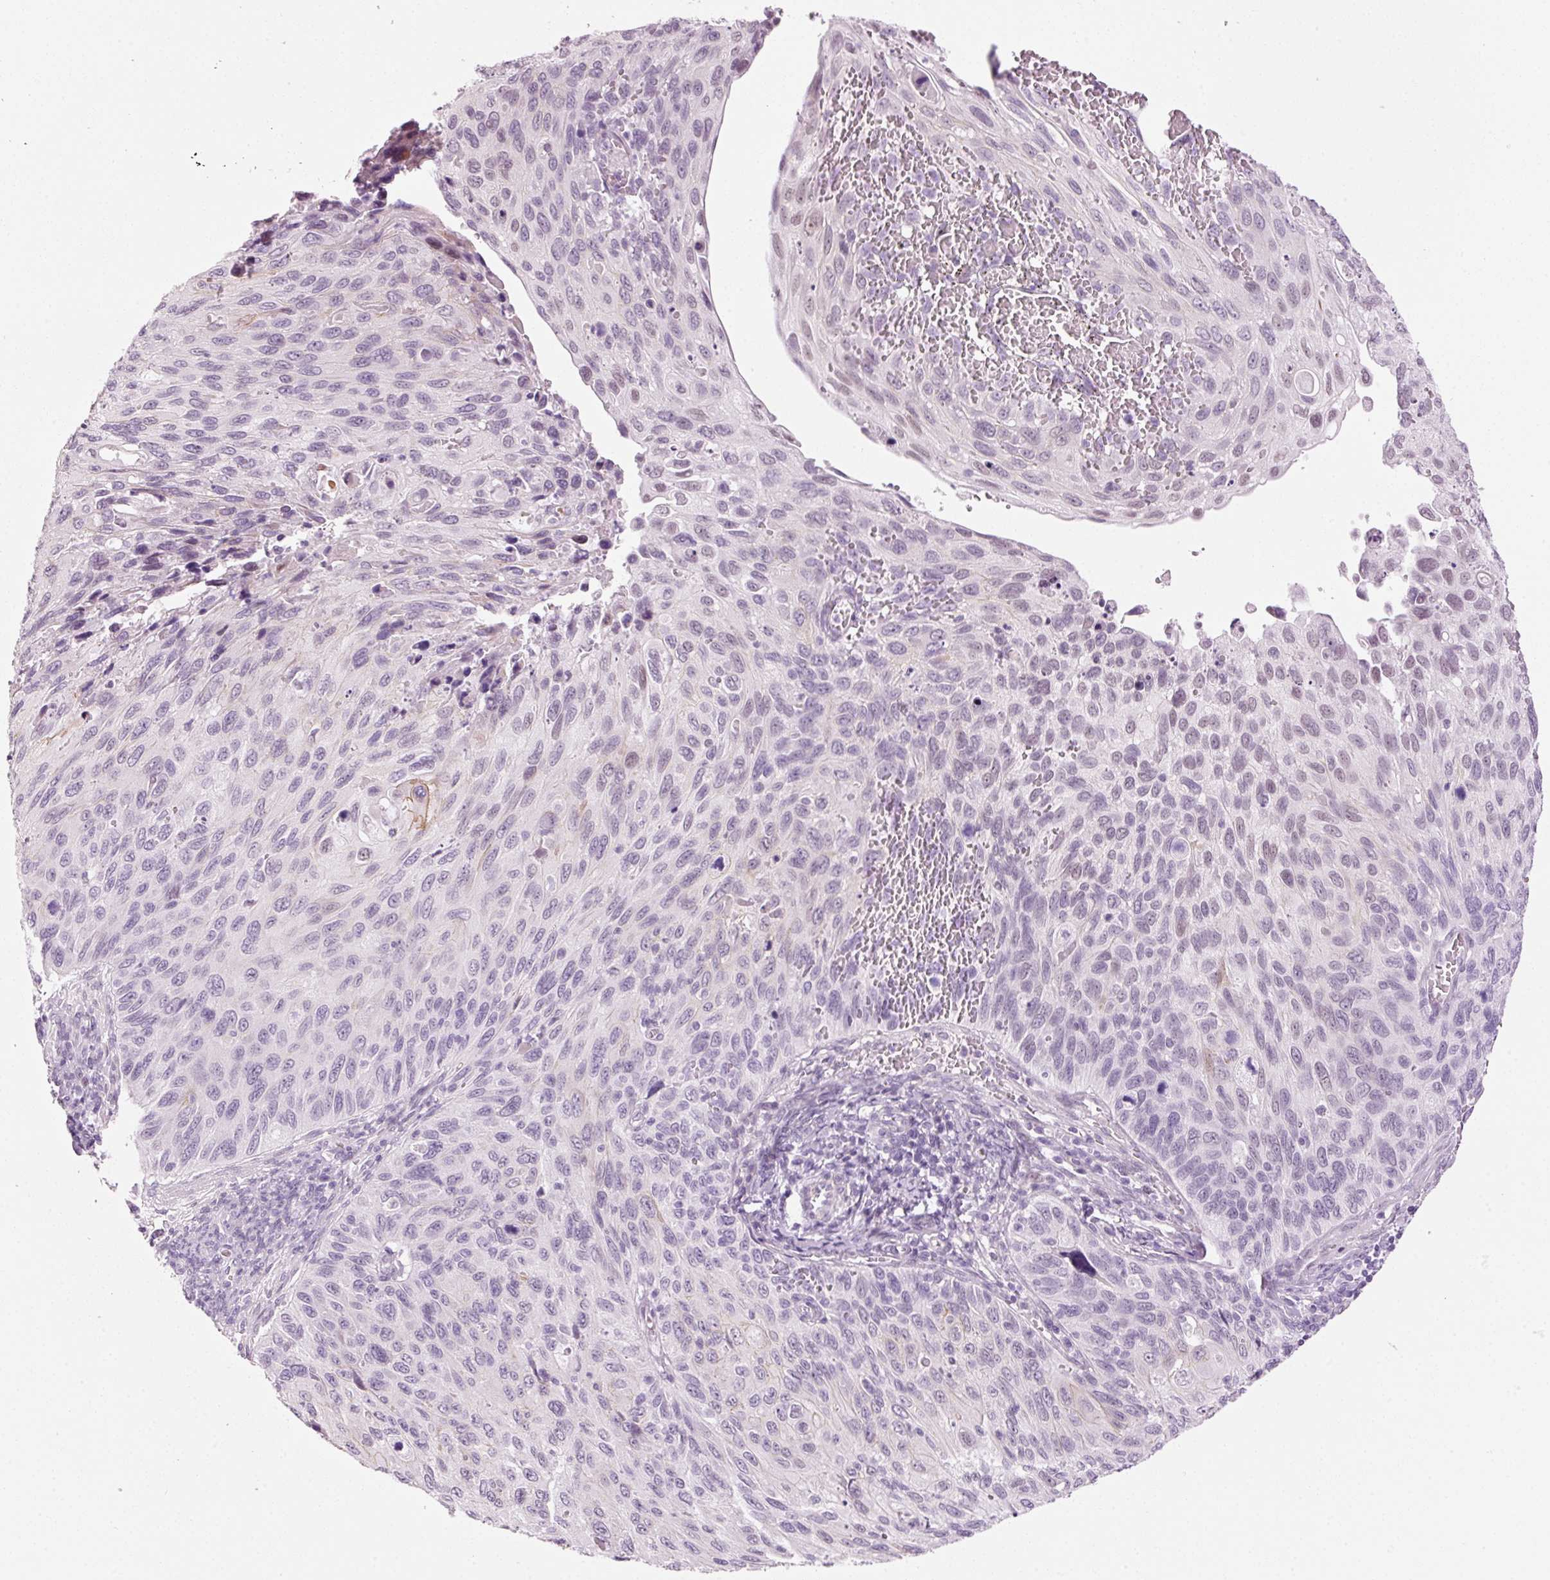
{"staining": {"intensity": "weak", "quantity": "<25%", "location": "nuclear"}, "tissue": "cervical cancer", "cell_type": "Tumor cells", "image_type": "cancer", "snomed": [{"axis": "morphology", "description": "Squamous cell carcinoma, NOS"}, {"axis": "topography", "description": "Cervix"}], "caption": "IHC of cervical cancer shows no positivity in tumor cells.", "gene": "ANKRD20A1", "patient": {"sex": "female", "age": 70}}